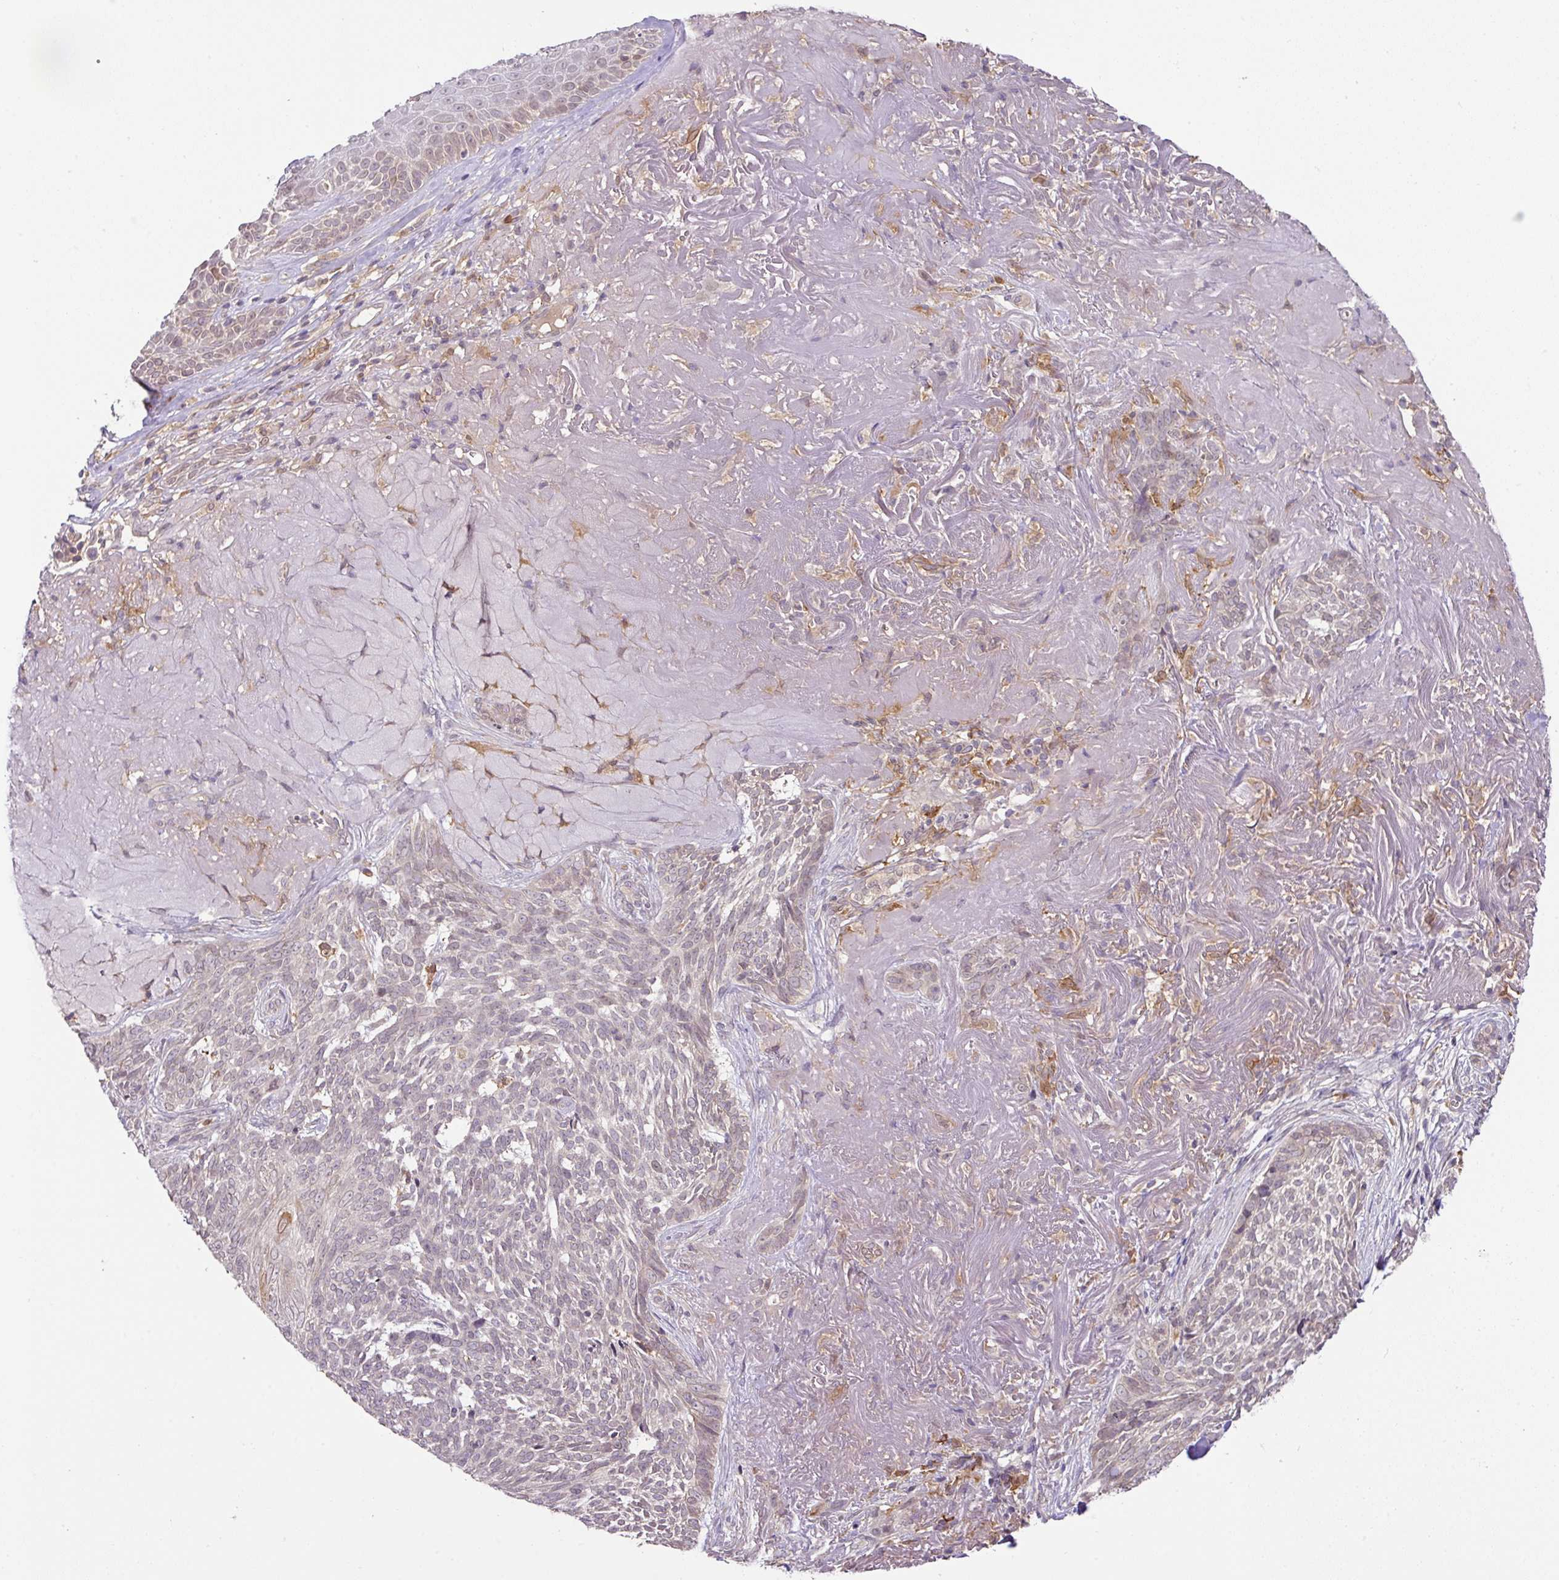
{"staining": {"intensity": "negative", "quantity": "none", "location": "none"}, "tissue": "skin cancer", "cell_type": "Tumor cells", "image_type": "cancer", "snomed": [{"axis": "morphology", "description": "Basal cell carcinoma"}, {"axis": "topography", "description": "Skin"}, {"axis": "topography", "description": "Skin of face"}], "caption": "Basal cell carcinoma (skin) stained for a protein using immunohistochemistry (IHC) demonstrates no expression tumor cells.", "gene": "GCNT7", "patient": {"sex": "female", "age": 95}}